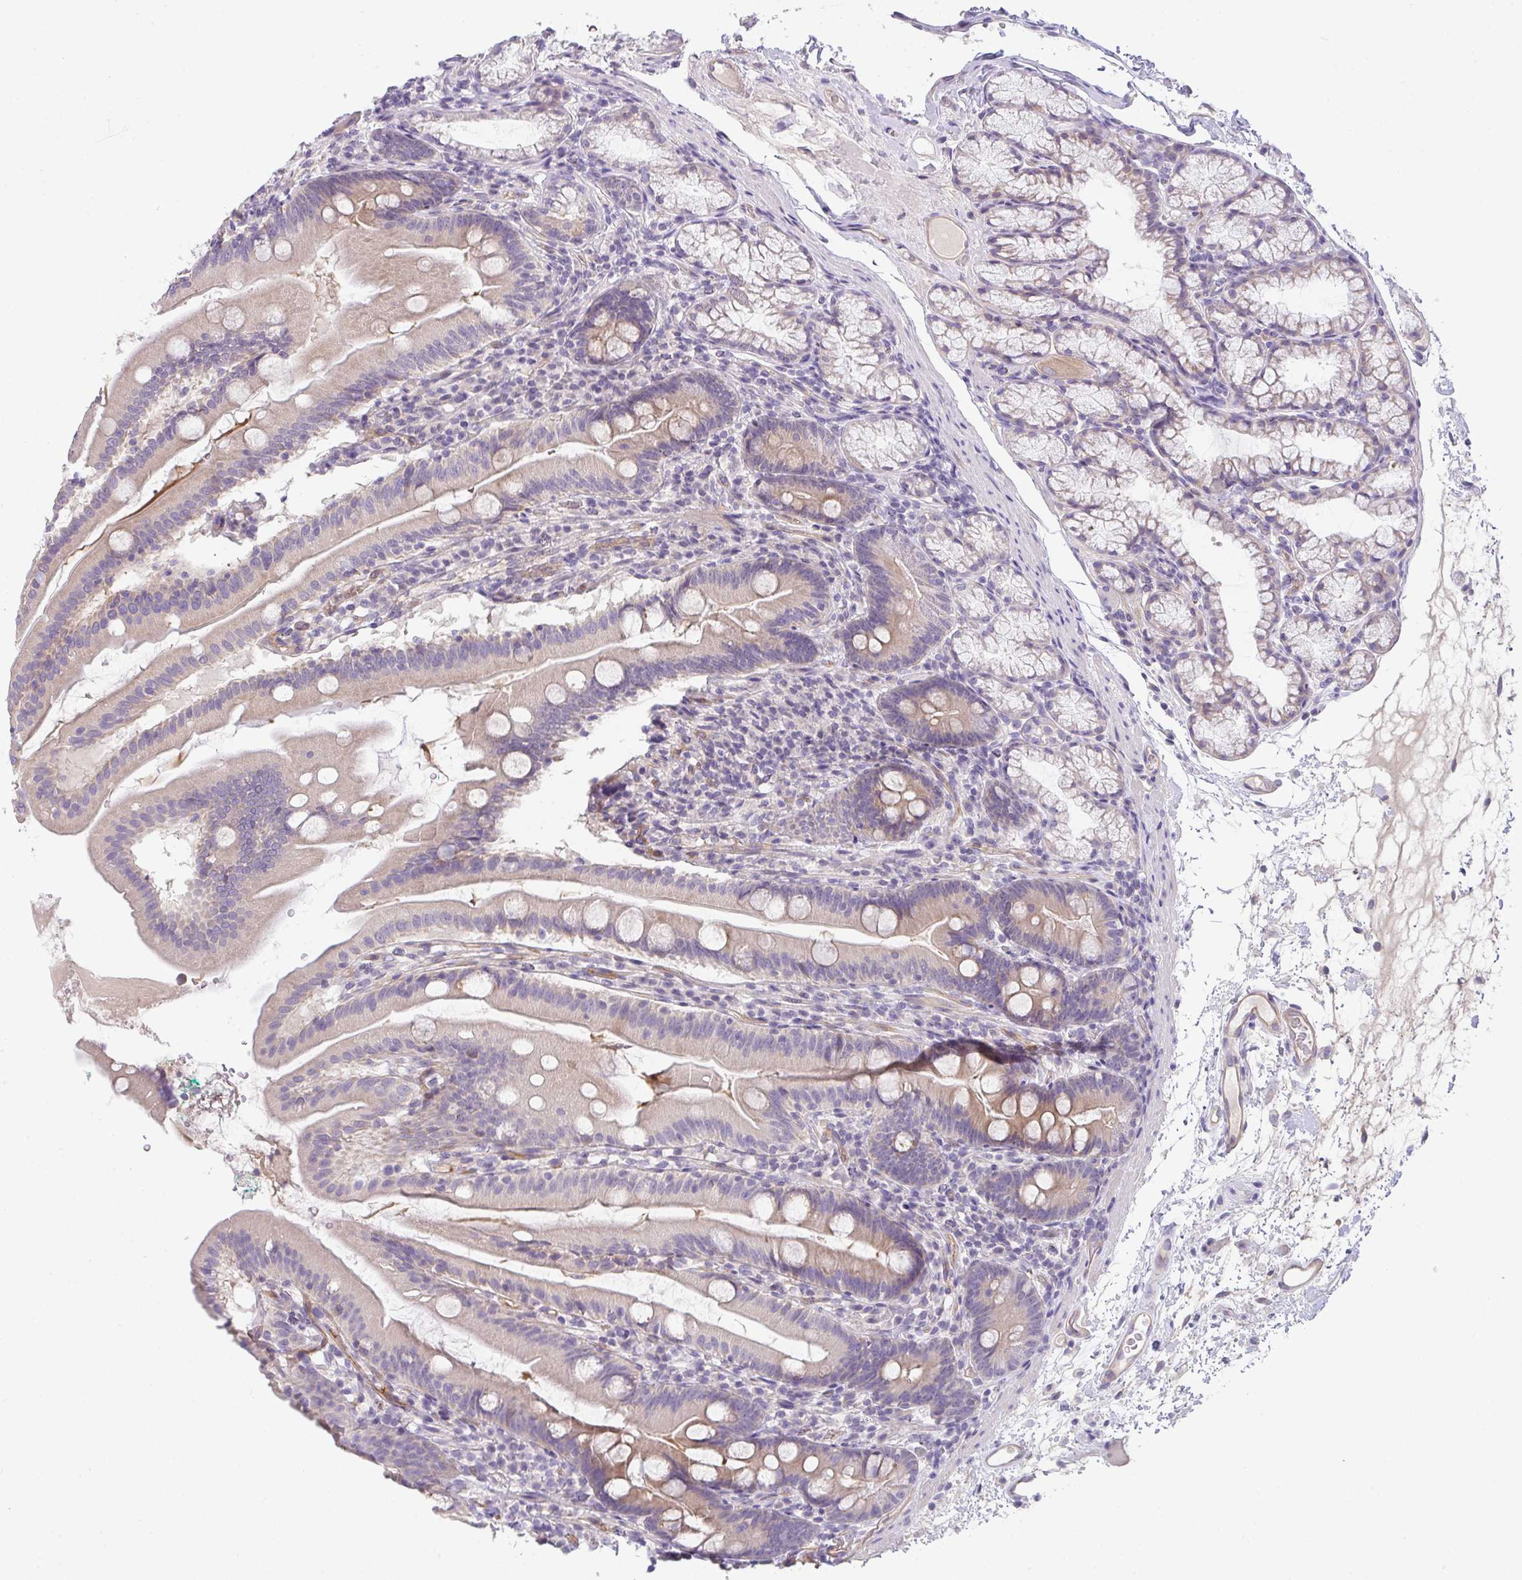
{"staining": {"intensity": "weak", "quantity": ">75%", "location": "cytoplasmic/membranous"}, "tissue": "duodenum", "cell_type": "Glandular cells", "image_type": "normal", "snomed": [{"axis": "morphology", "description": "Normal tissue, NOS"}, {"axis": "topography", "description": "Duodenum"}], "caption": "Immunohistochemistry (IHC) of unremarkable human duodenum shows low levels of weak cytoplasmic/membranous expression in about >75% of glandular cells. (IHC, brightfield microscopy, high magnification).", "gene": "FILIP1", "patient": {"sex": "female", "age": 67}}